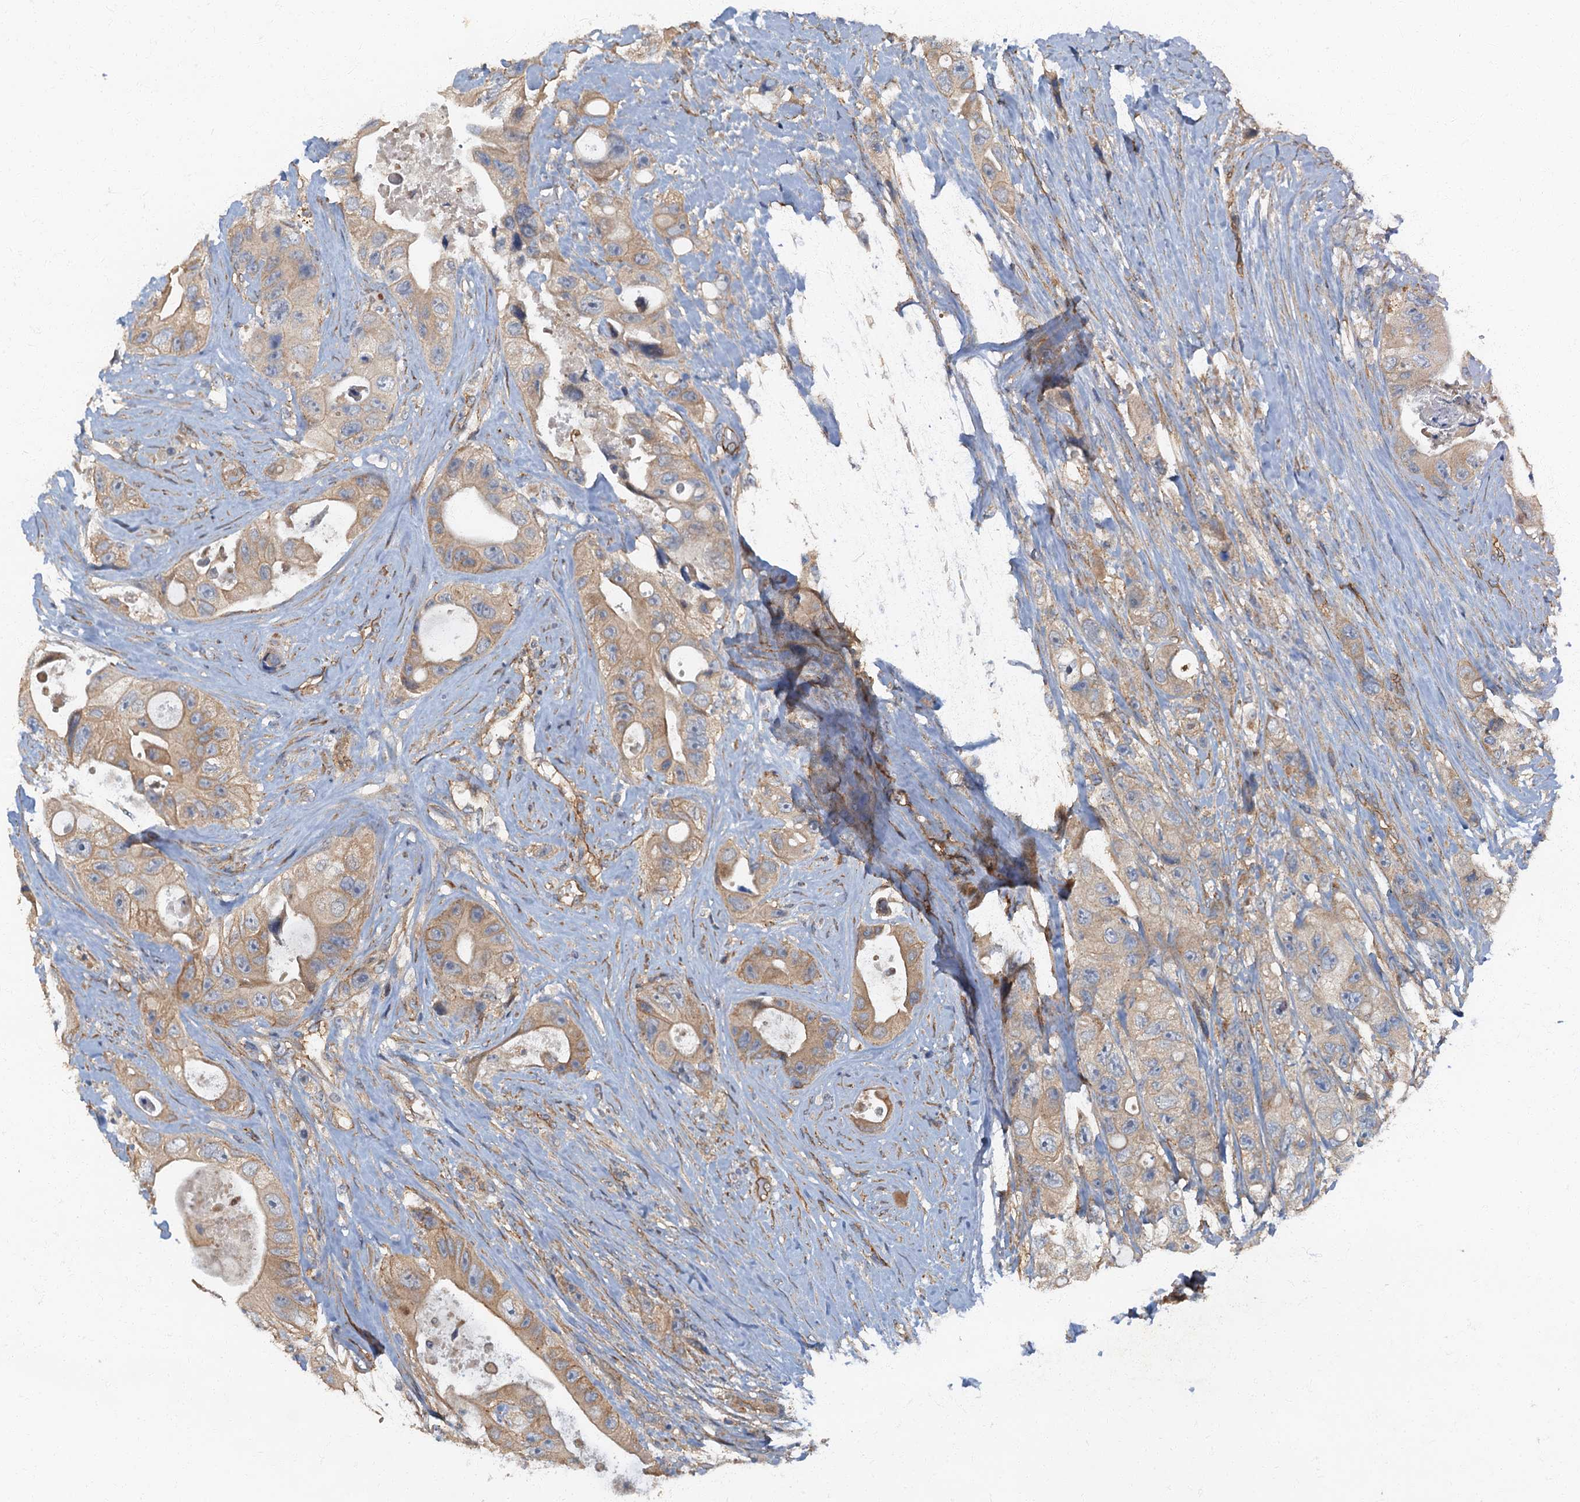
{"staining": {"intensity": "weak", "quantity": "25%-75%", "location": "cytoplasmic/membranous"}, "tissue": "colorectal cancer", "cell_type": "Tumor cells", "image_type": "cancer", "snomed": [{"axis": "morphology", "description": "Adenocarcinoma, NOS"}, {"axis": "topography", "description": "Colon"}], "caption": "Weak cytoplasmic/membranous protein positivity is present in approximately 25%-75% of tumor cells in adenocarcinoma (colorectal).", "gene": "ARL11", "patient": {"sex": "female", "age": 46}}